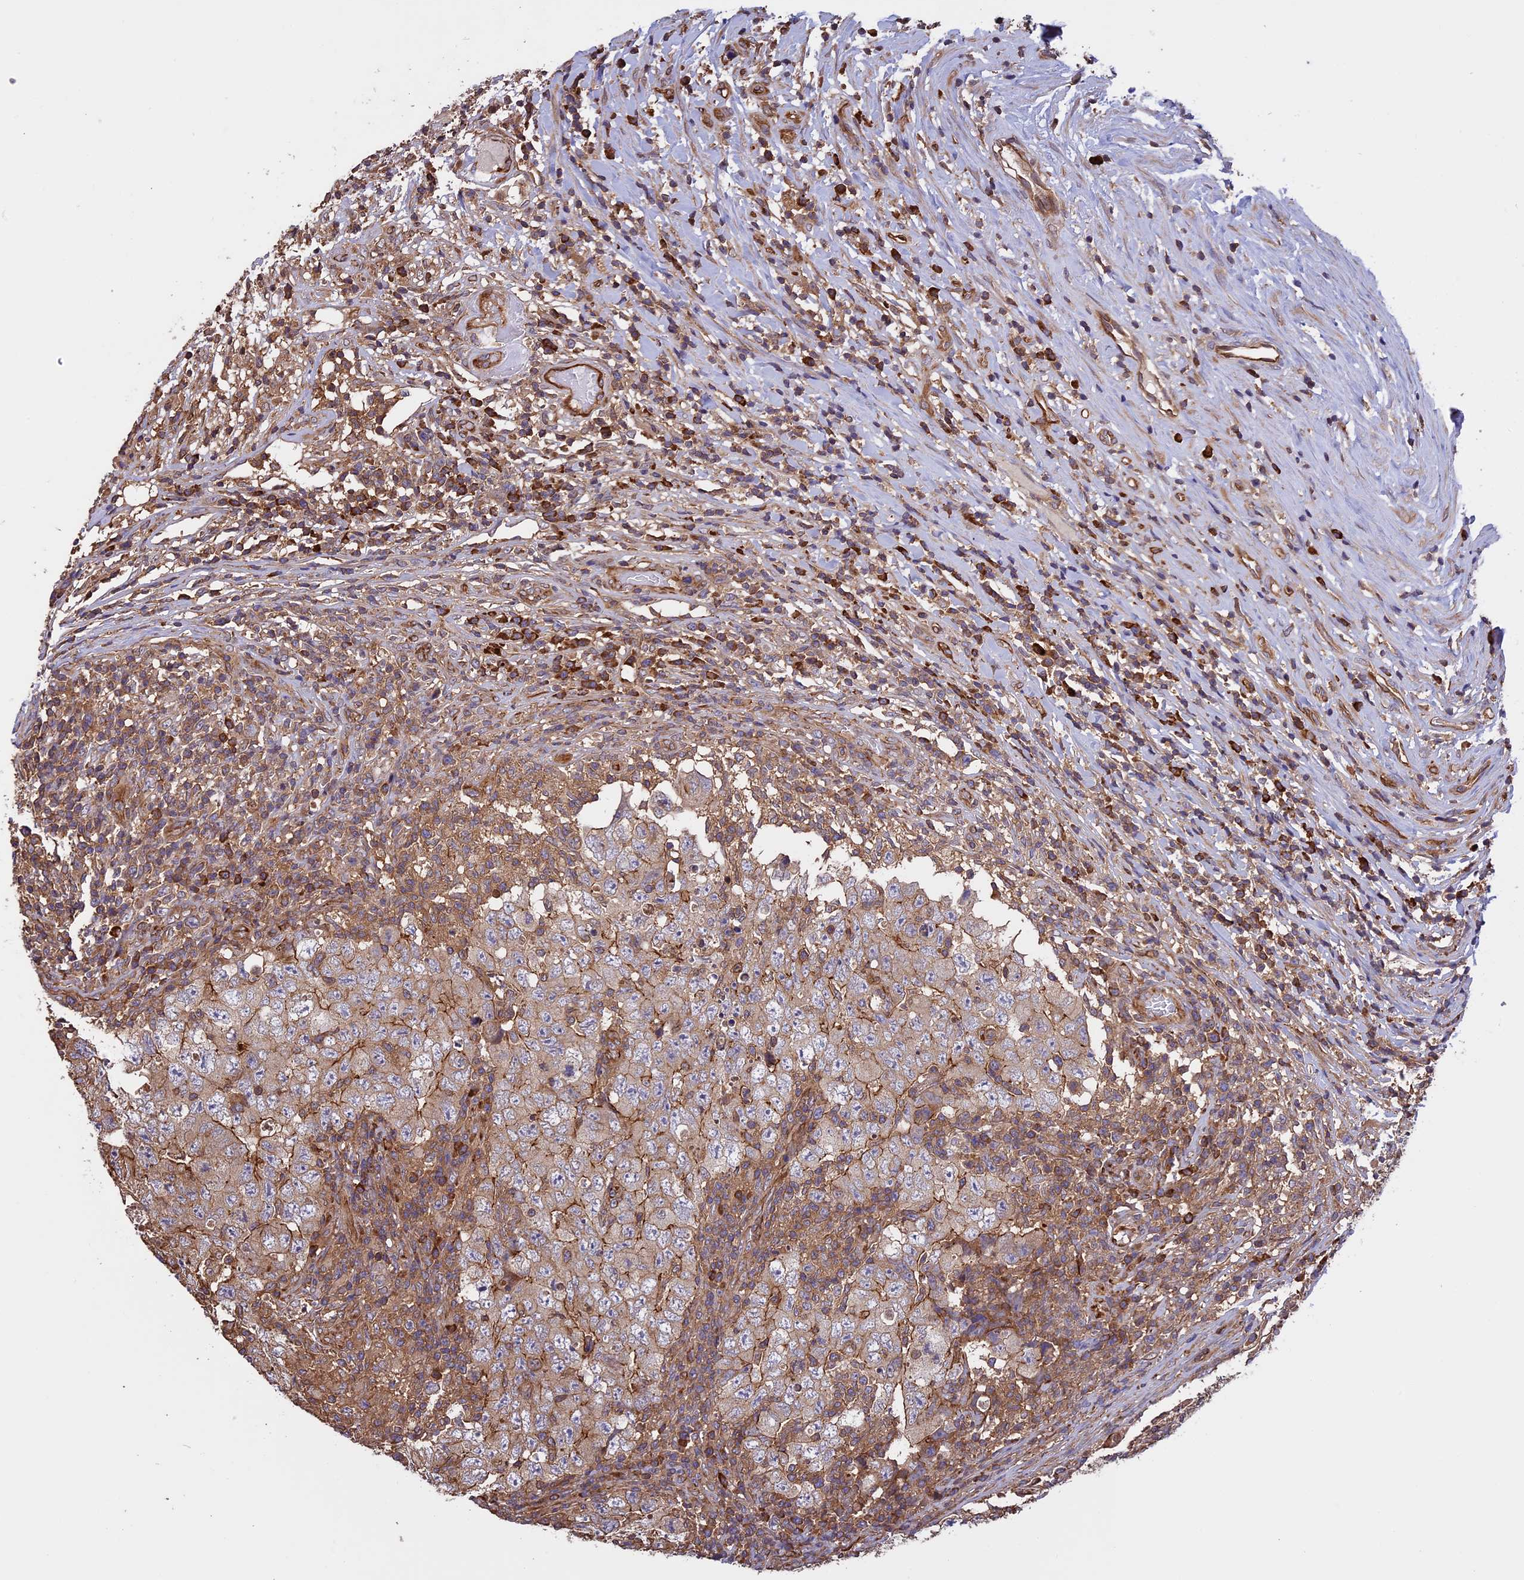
{"staining": {"intensity": "moderate", "quantity": "25%-75%", "location": "cytoplasmic/membranous"}, "tissue": "testis cancer", "cell_type": "Tumor cells", "image_type": "cancer", "snomed": [{"axis": "morphology", "description": "Carcinoma, Embryonal, NOS"}, {"axis": "topography", "description": "Testis"}], "caption": "Immunohistochemistry (IHC) of embryonal carcinoma (testis) shows medium levels of moderate cytoplasmic/membranous staining in about 25%-75% of tumor cells. (DAB (3,3'-diaminobenzidine) IHC, brown staining for protein, blue staining for nuclei).", "gene": "GAS8", "patient": {"sex": "male", "age": 26}}